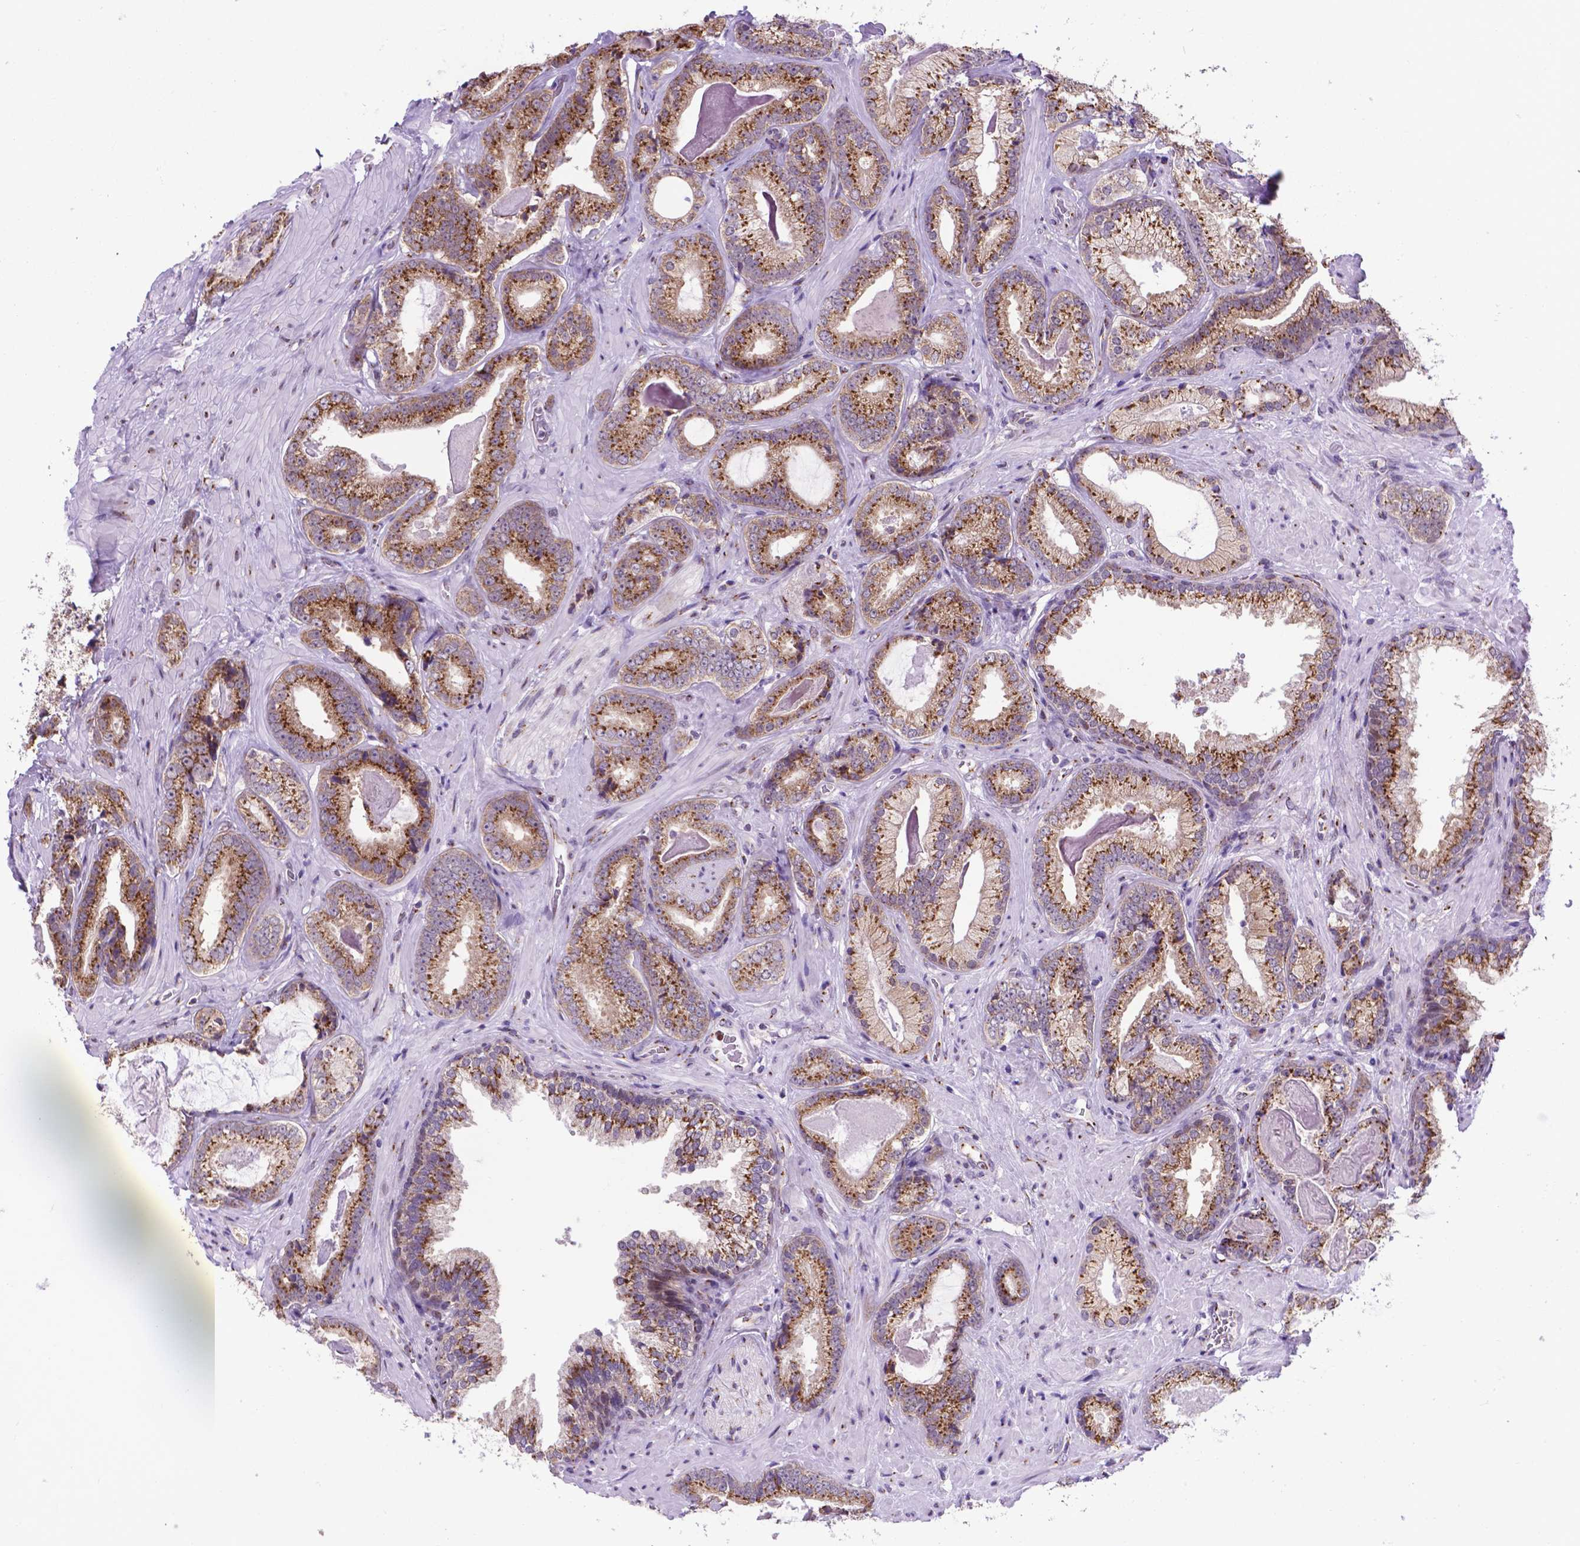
{"staining": {"intensity": "moderate", "quantity": ">75%", "location": "cytoplasmic/membranous"}, "tissue": "prostate cancer", "cell_type": "Tumor cells", "image_type": "cancer", "snomed": [{"axis": "morphology", "description": "Adenocarcinoma, Low grade"}, {"axis": "topography", "description": "Prostate"}], "caption": "The histopathology image demonstrates staining of prostate adenocarcinoma (low-grade), revealing moderate cytoplasmic/membranous protein expression (brown color) within tumor cells.", "gene": "MRPL10", "patient": {"sex": "male", "age": 61}}